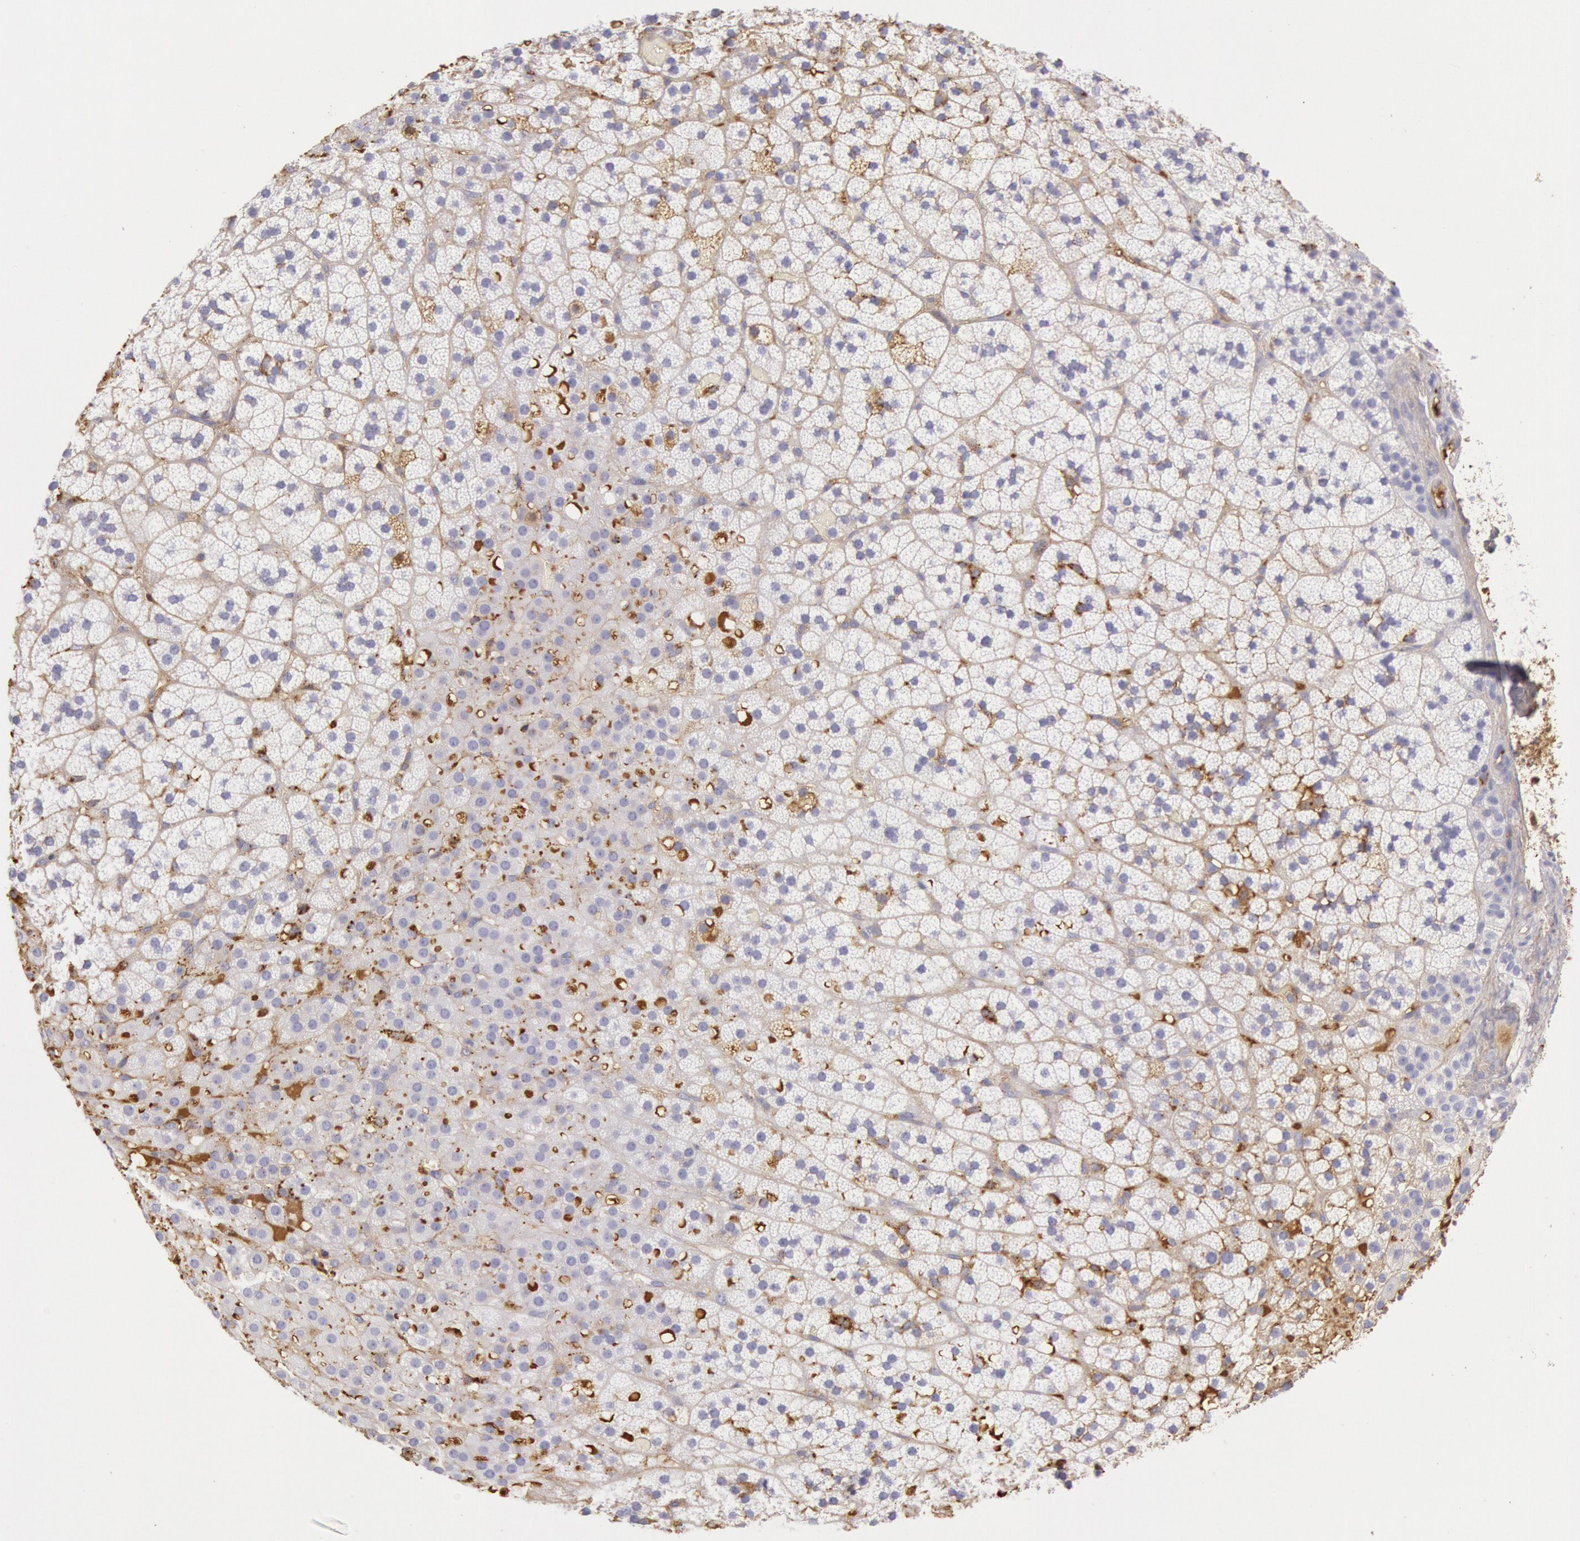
{"staining": {"intensity": "moderate", "quantity": "25%-75%", "location": "cytoplasmic/membranous"}, "tissue": "adrenal gland", "cell_type": "Glandular cells", "image_type": "normal", "snomed": [{"axis": "morphology", "description": "Normal tissue, NOS"}, {"axis": "topography", "description": "Adrenal gland"}], "caption": "IHC image of unremarkable adrenal gland: adrenal gland stained using immunohistochemistry (IHC) reveals medium levels of moderate protein expression localized specifically in the cytoplasmic/membranous of glandular cells, appearing as a cytoplasmic/membranous brown color.", "gene": "IGHG1", "patient": {"sex": "male", "age": 35}}